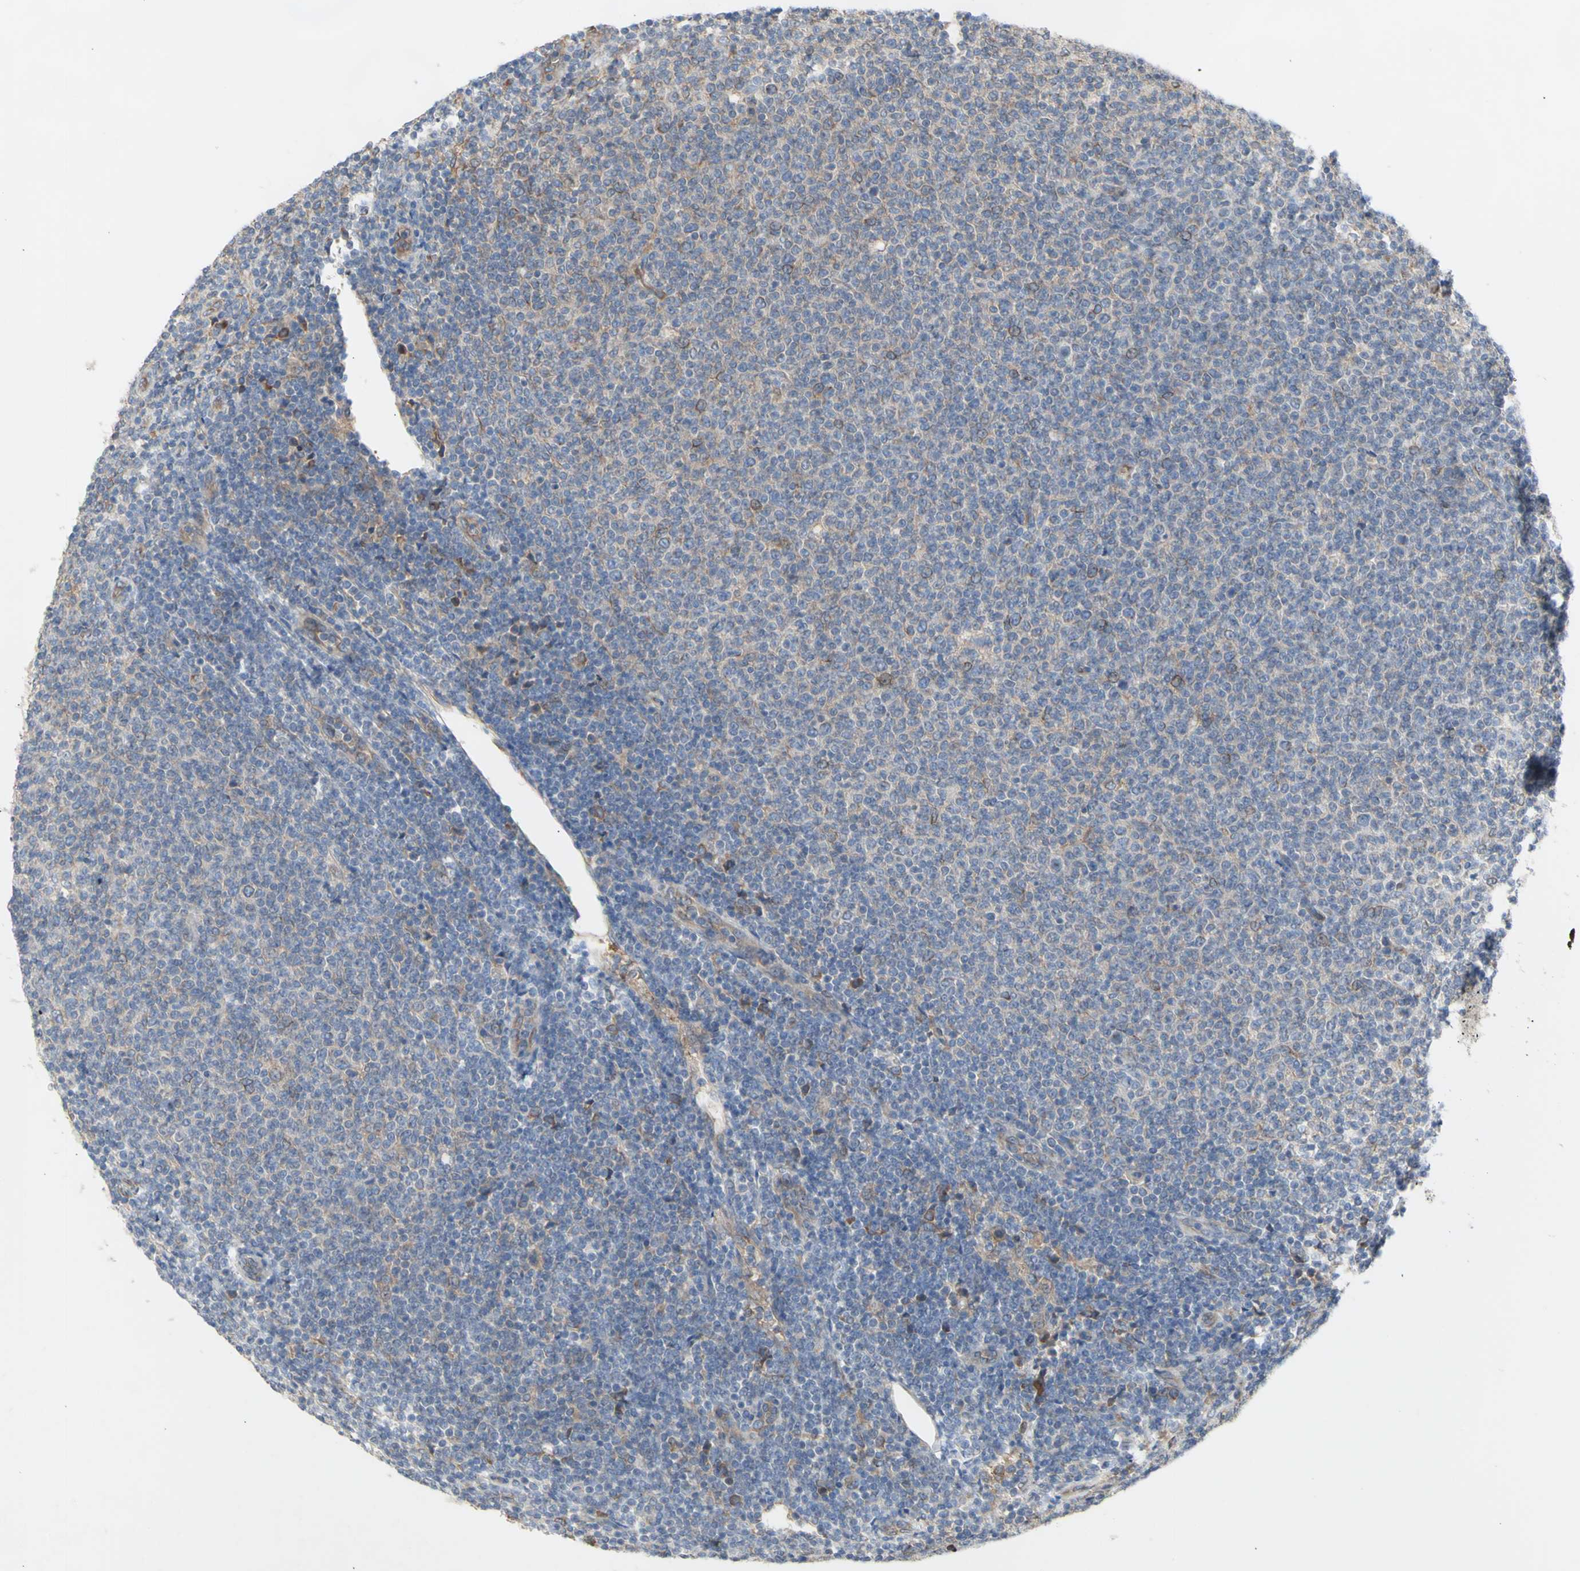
{"staining": {"intensity": "negative", "quantity": "none", "location": "none"}, "tissue": "lymphoma", "cell_type": "Tumor cells", "image_type": "cancer", "snomed": [{"axis": "morphology", "description": "Malignant lymphoma, non-Hodgkin's type, Low grade"}, {"axis": "topography", "description": "Lymph node"}], "caption": "Immunohistochemical staining of malignant lymphoma, non-Hodgkin's type (low-grade) shows no significant positivity in tumor cells.", "gene": "KLC1", "patient": {"sex": "male", "age": 66}}